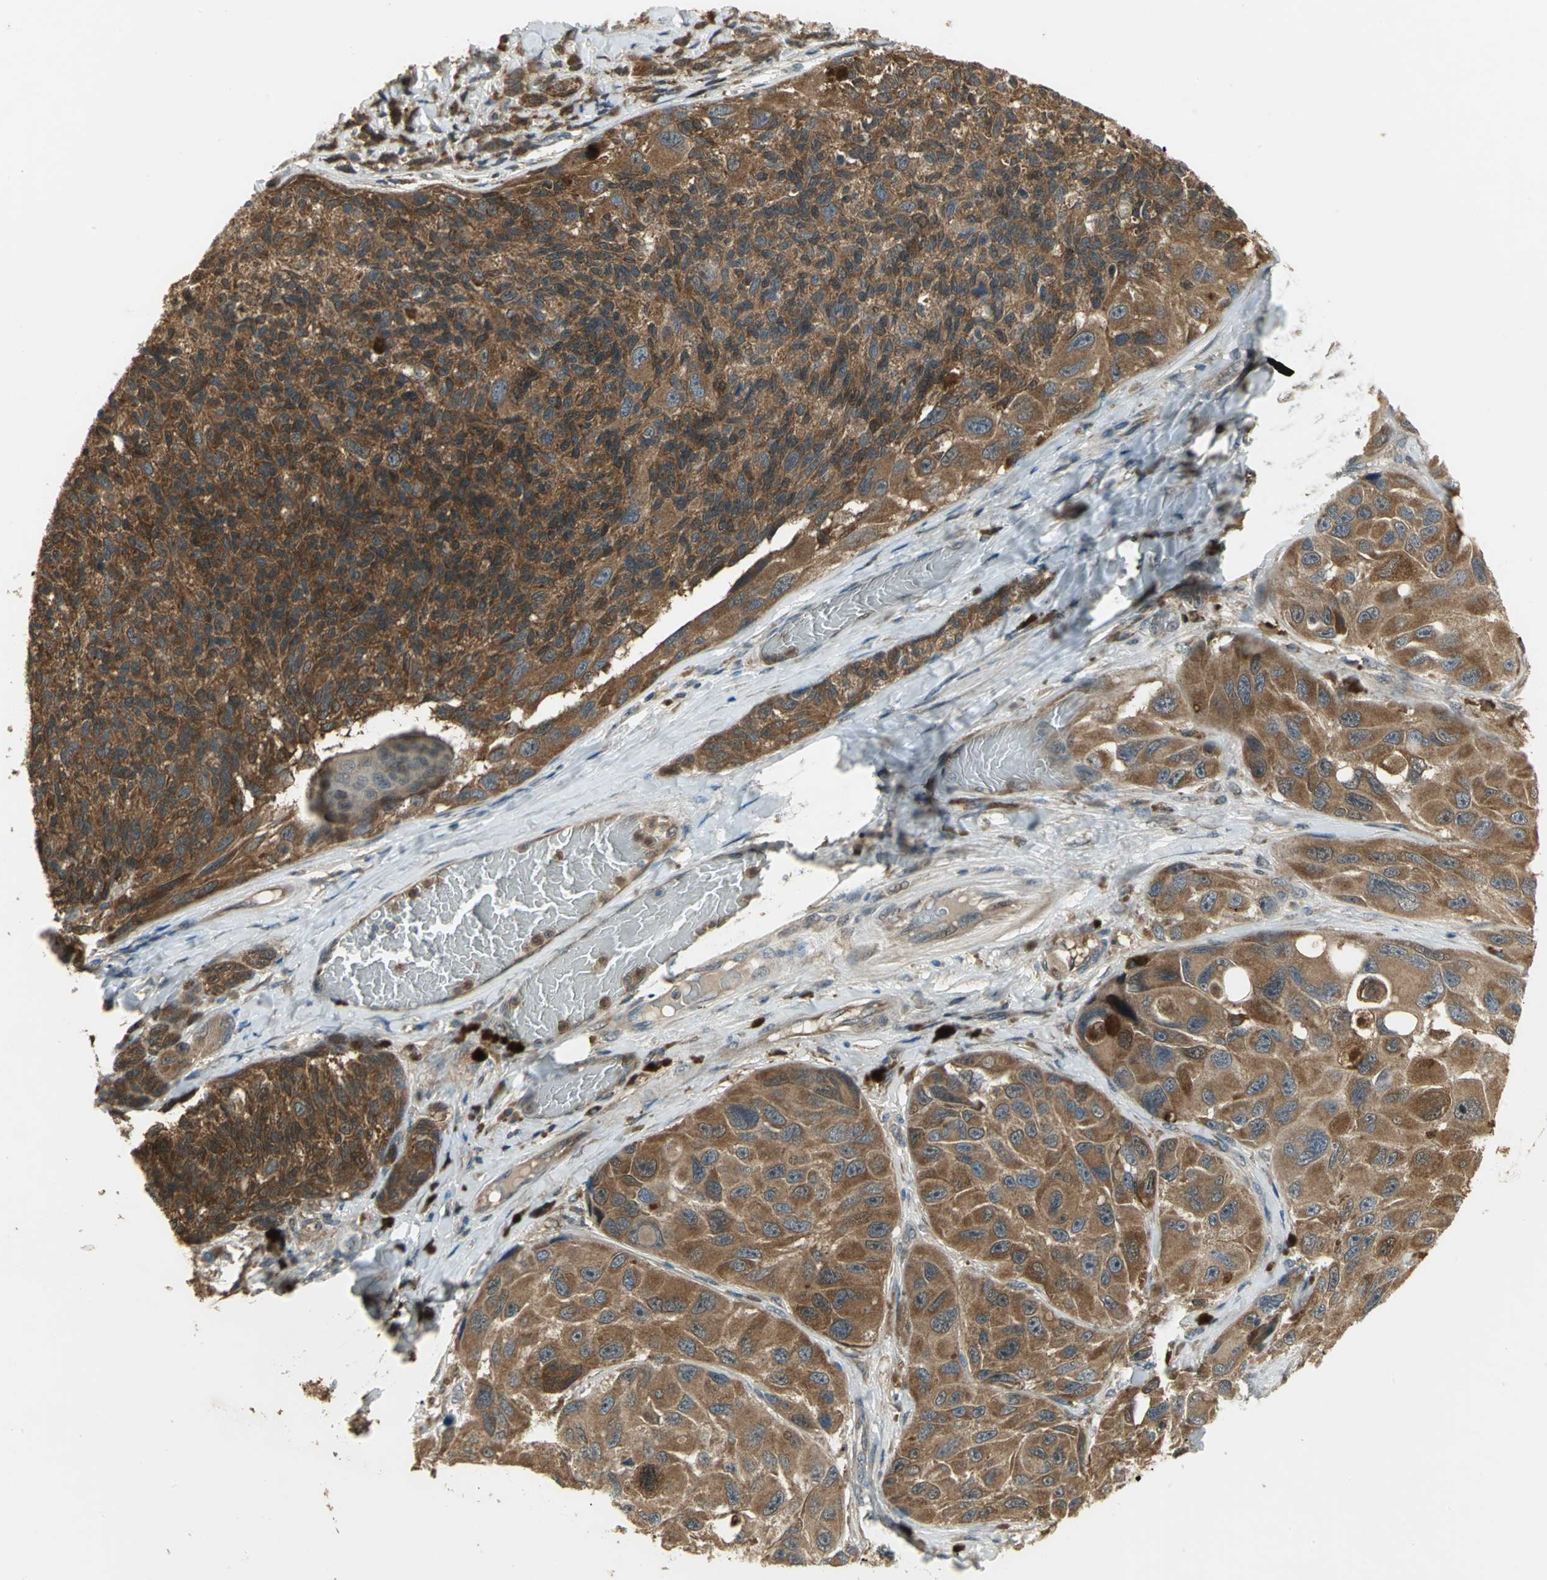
{"staining": {"intensity": "strong", "quantity": ">75%", "location": "cytoplasmic/membranous"}, "tissue": "melanoma", "cell_type": "Tumor cells", "image_type": "cancer", "snomed": [{"axis": "morphology", "description": "Malignant melanoma, NOS"}, {"axis": "topography", "description": "Skin"}], "caption": "Malignant melanoma tissue displays strong cytoplasmic/membranous expression in approximately >75% of tumor cells", "gene": "AMT", "patient": {"sex": "female", "age": 73}}